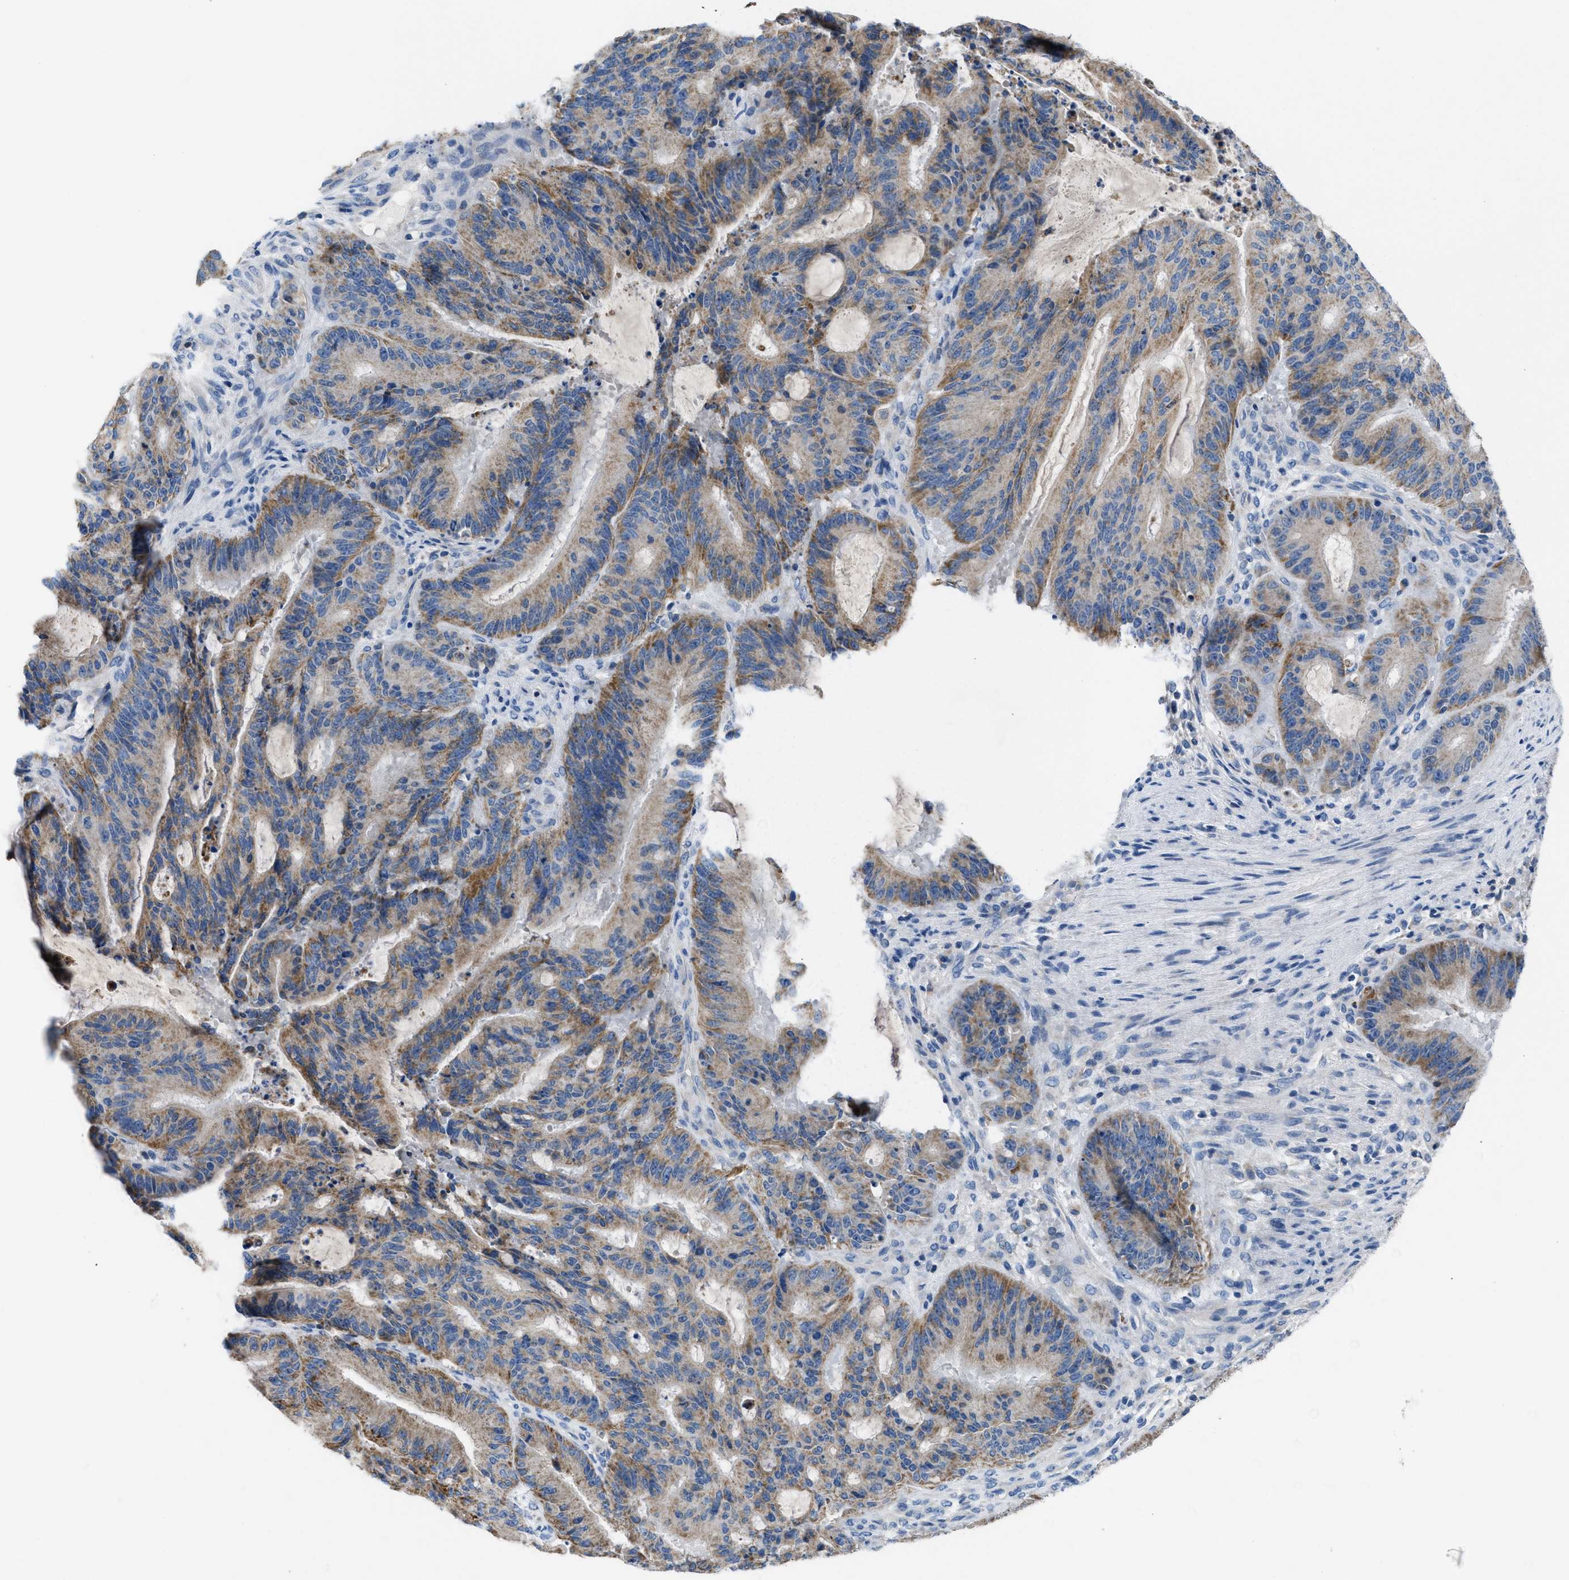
{"staining": {"intensity": "moderate", "quantity": ">75%", "location": "cytoplasmic/membranous"}, "tissue": "liver cancer", "cell_type": "Tumor cells", "image_type": "cancer", "snomed": [{"axis": "morphology", "description": "Normal tissue, NOS"}, {"axis": "morphology", "description": "Cholangiocarcinoma"}, {"axis": "topography", "description": "Liver"}, {"axis": "topography", "description": "Peripheral nerve tissue"}], "caption": "Liver cholangiocarcinoma stained with immunohistochemistry shows moderate cytoplasmic/membranous positivity in about >75% of tumor cells. Using DAB (brown) and hematoxylin (blue) stains, captured at high magnification using brightfield microscopy.", "gene": "ILDR1", "patient": {"sex": "female", "age": 73}}